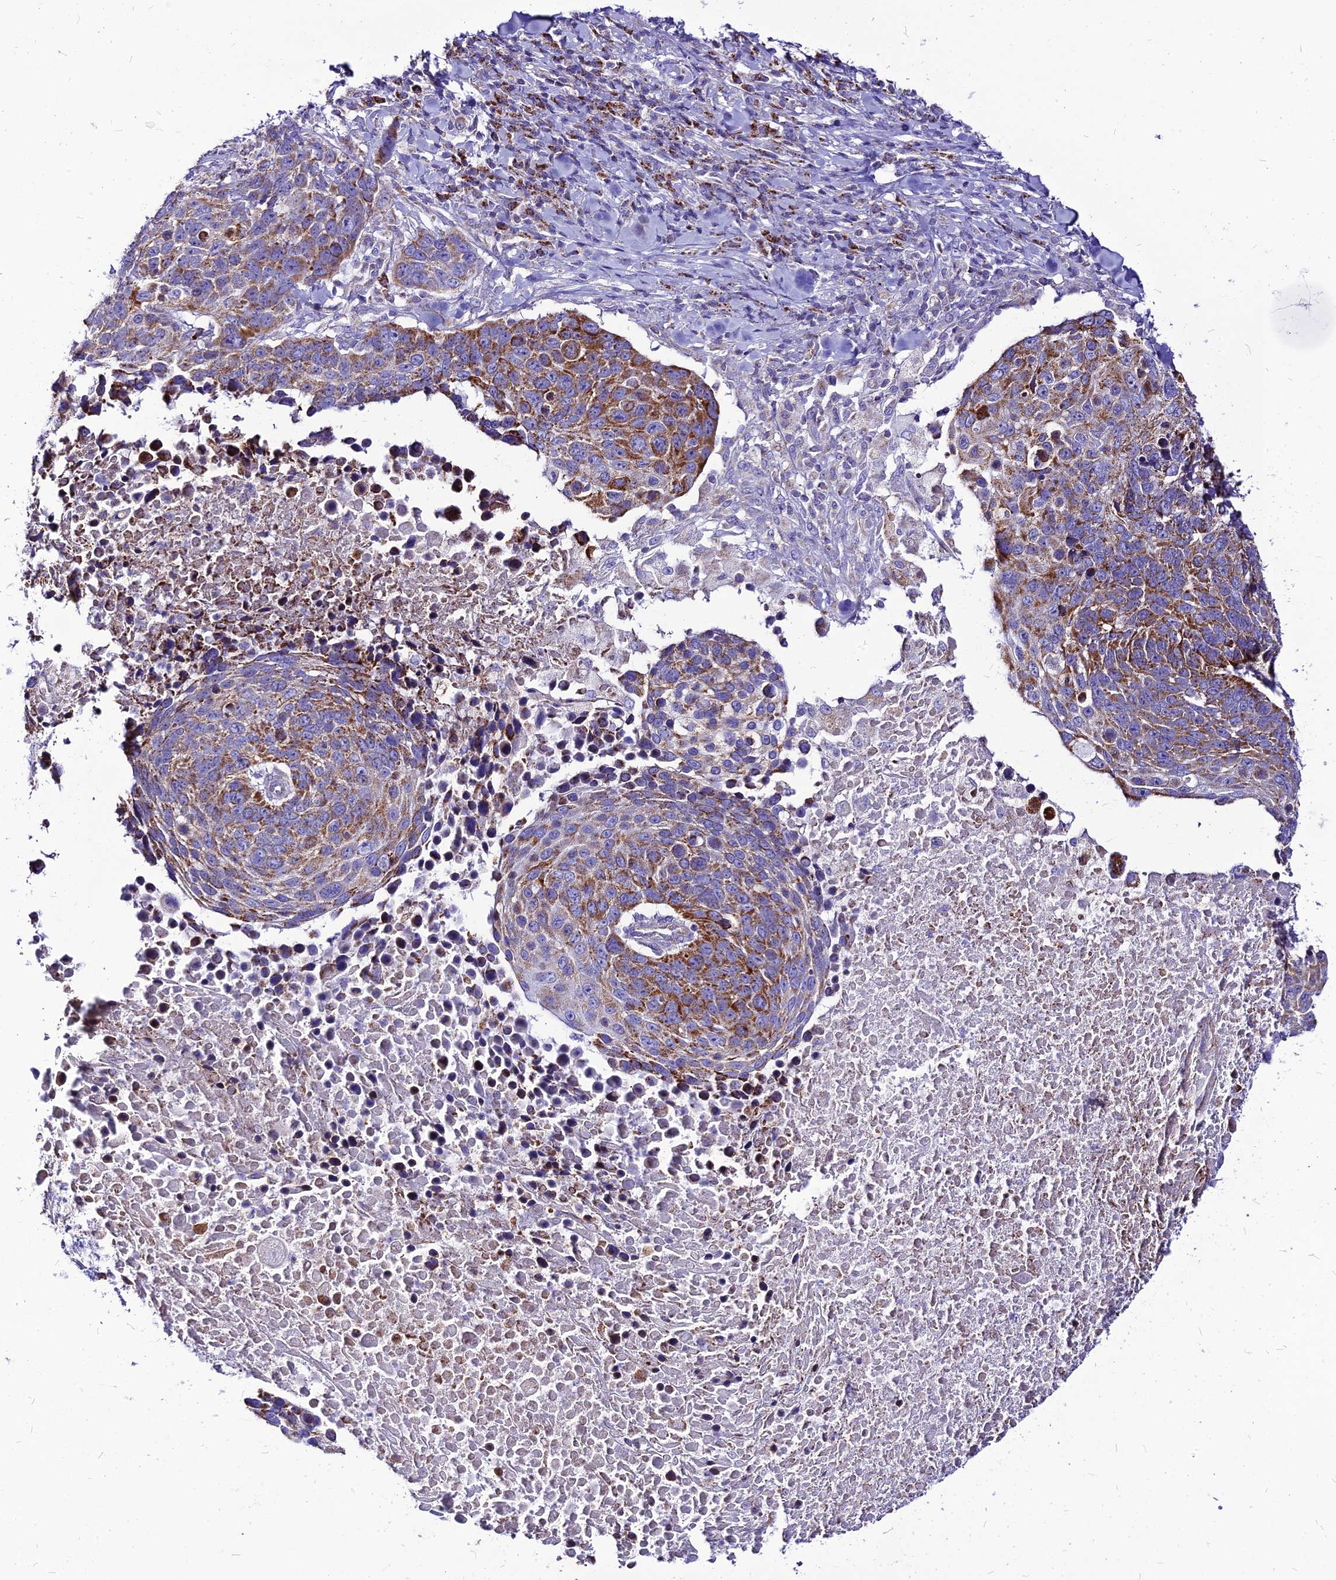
{"staining": {"intensity": "strong", "quantity": ">75%", "location": "cytoplasmic/membranous"}, "tissue": "lung cancer", "cell_type": "Tumor cells", "image_type": "cancer", "snomed": [{"axis": "morphology", "description": "Normal tissue, NOS"}, {"axis": "morphology", "description": "Squamous cell carcinoma, NOS"}, {"axis": "topography", "description": "Lymph node"}, {"axis": "topography", "description": "Lung"}], "caption": "Squamous cell carcinoma (lung) stained with immunohistochemistry displays strong cytoplasmic/membranous expression in about >75% of tumor cells.", "gene": "ECI1", "patient": {"sex": "male", "age": 66}}